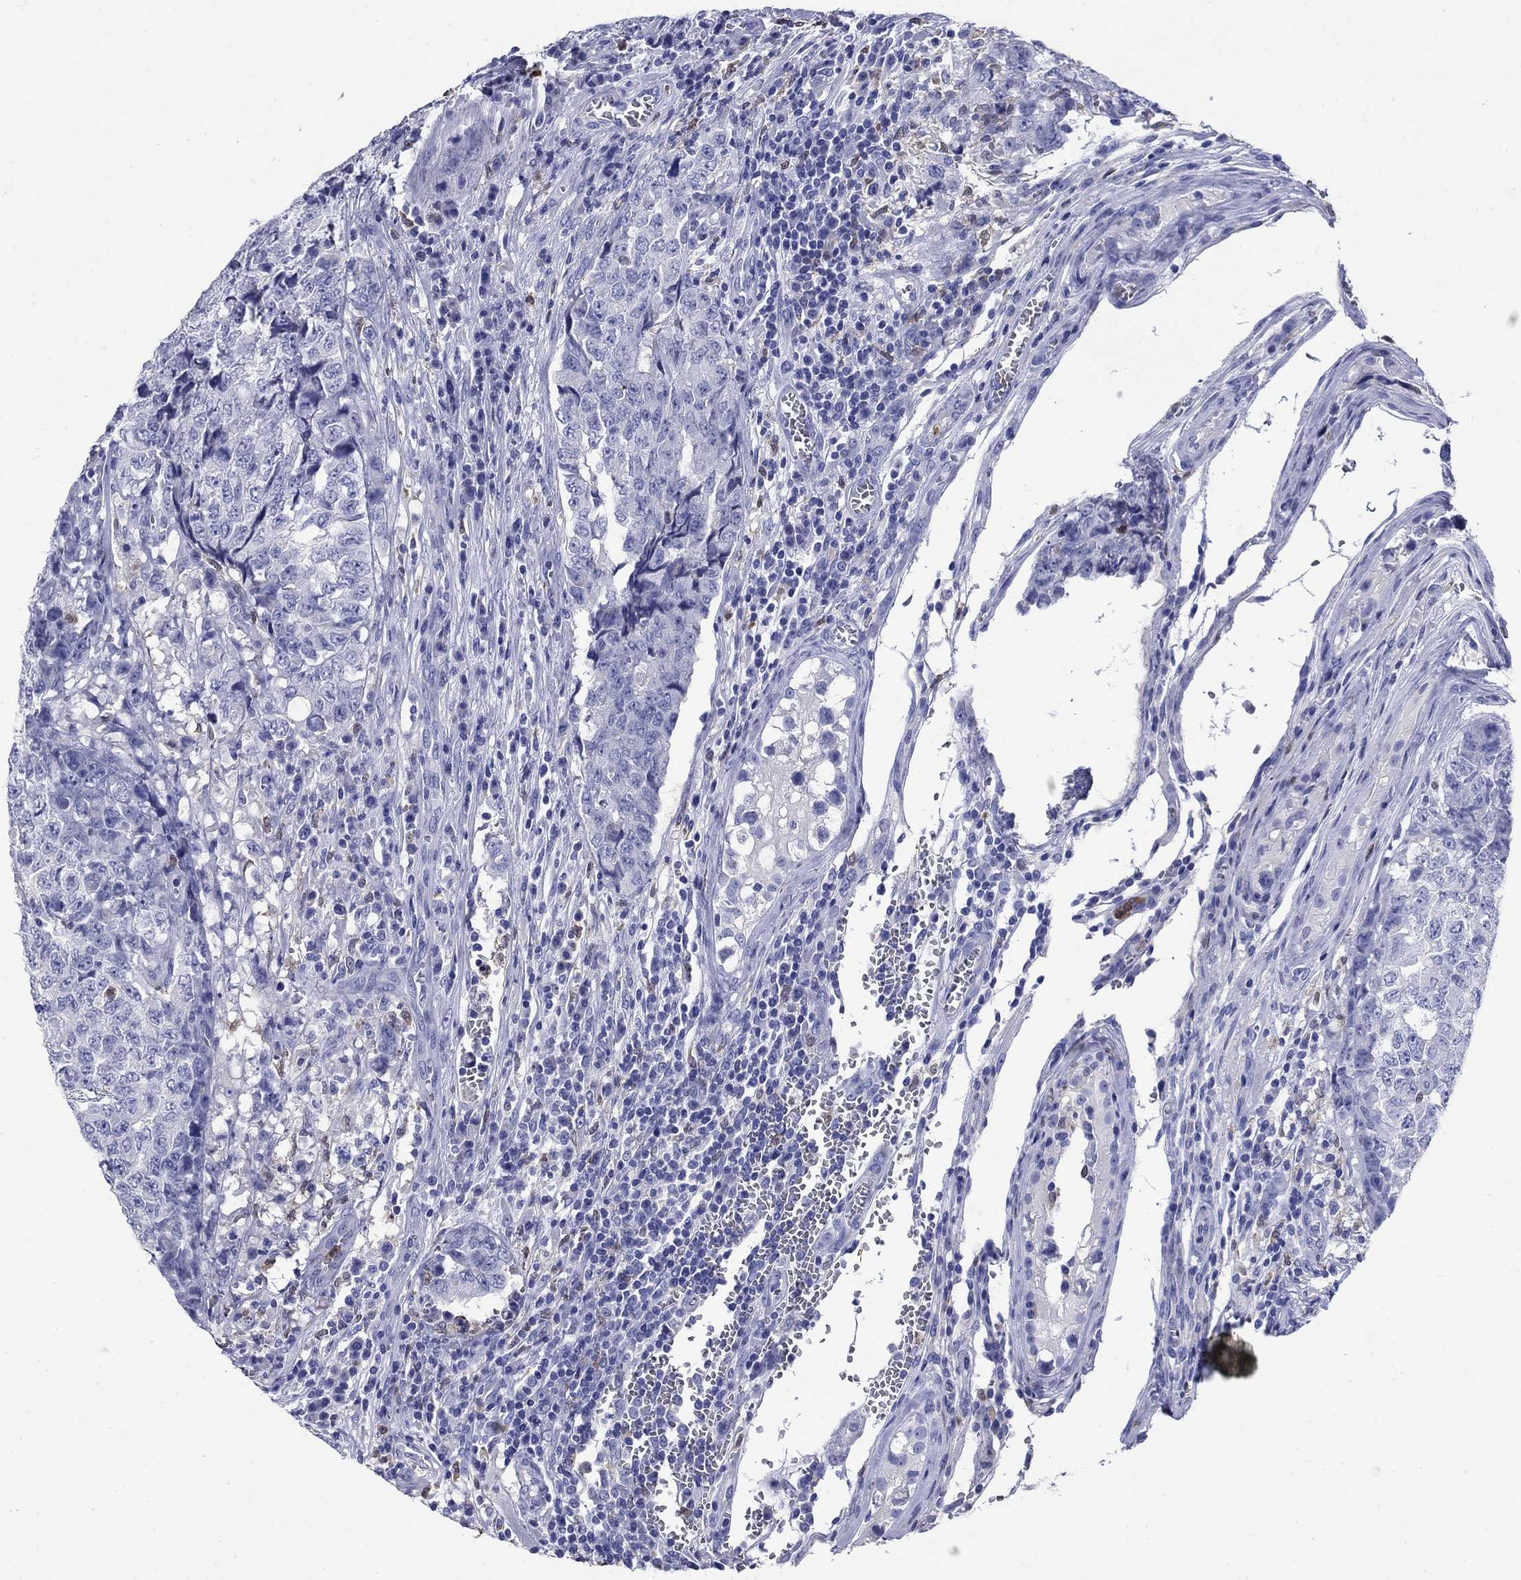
{"staining": {"intensity": "negative", "quantity": "none", "location": "none"}, "tissue": "testis cancer", "cell_type": "Tumor cells", "image_type": "cancer", "snomed": [{"axis": "morphology", "description": "Carcinoma, Embryonal, NOS"}, {"axis": "topography", "description": "Testis"}], "caption": "DAB (3,3'-diaminobenzidine) immunohistochemical staining of human testis cancer reveals no significant expression in tumor cells.", "gene": "TFR2", "patient": {"sex": "male", "age": 23}}